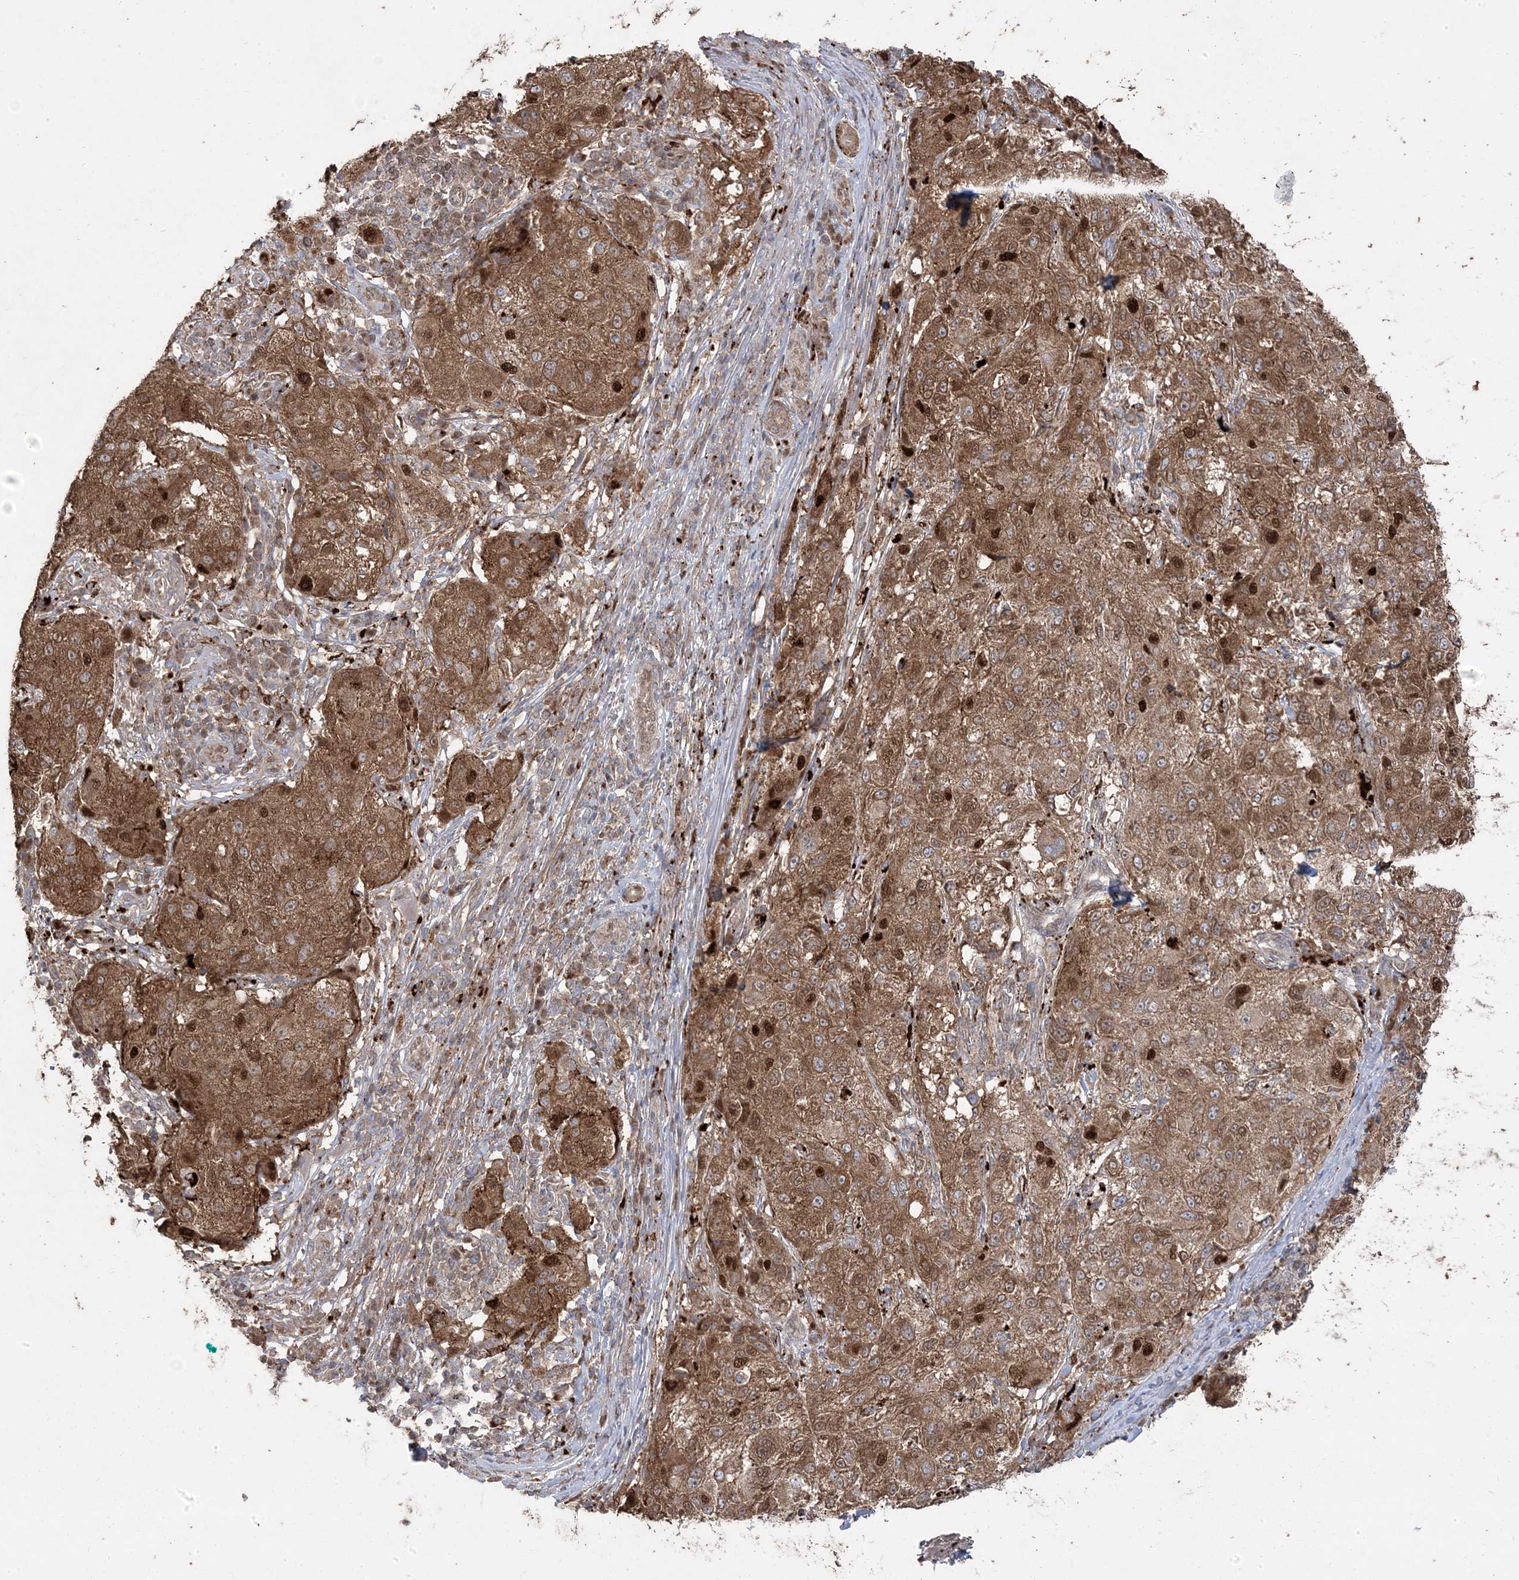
{"staining": {"intensity": "moderate", "quantity": ">75%", "location": "cytoplasmic/membranous,nuclear"}, "tissue": "melanoma", "cell_type": "Tumor cells", "image_type": "cancer", "snomed": [{"axis": "morphology", "description": "Necrosis, NOS"}, {"axis": "morphology", "description": "Malignant melanoma, NOS"}, {"axis": "topography", "description": "Skin"}], "caption": "About >75% of tumor cells in melanoma demonstrate moderate cytoplasmic/membranous and nuclear protein staining as visualized by brown immunohistochemical staining.", "gene": "PPOX", "patient": {"sex": "female", "age": 87}}